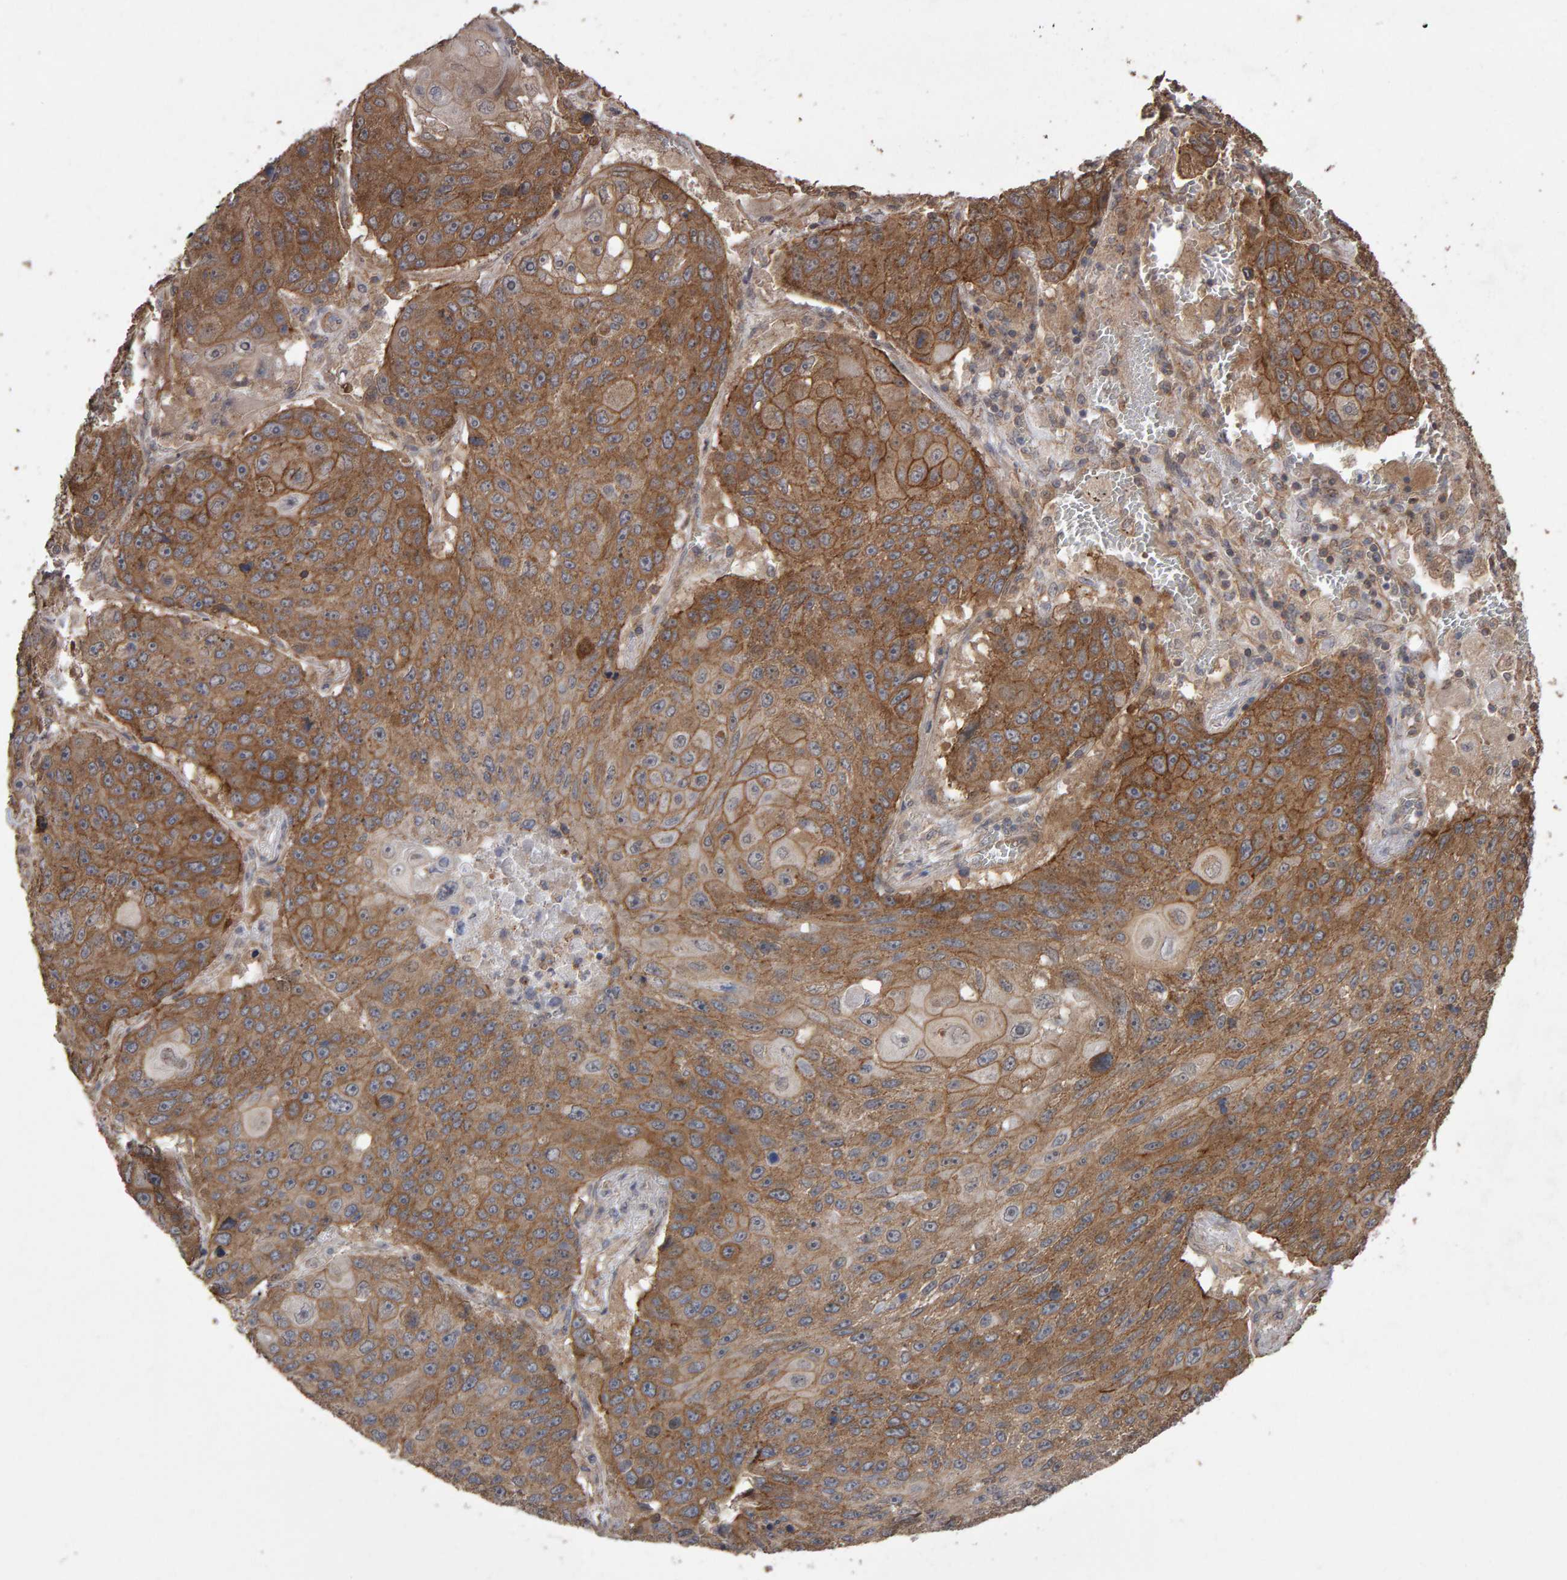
{"staining": {"intensity": "strong", "quantity": ">75%", "location": "cytoplasmic/membranous"}, "tissue": "lung cancer", "cell_type": "Tumor cells", "image_type": "cancer", "snomed": [{"axis": "morphology", "description": "Squamous cell carcinoma, NOS"}, {"axis": "topography", "description": "Lung"}], "caption": "Lung cancer stained with immunohistochemistry displays strong cytoplasmic/membranous staining in about >75% of tumor cells.", "gene": "SCRIB", "patient": {"sex": "male", "age": 61}}